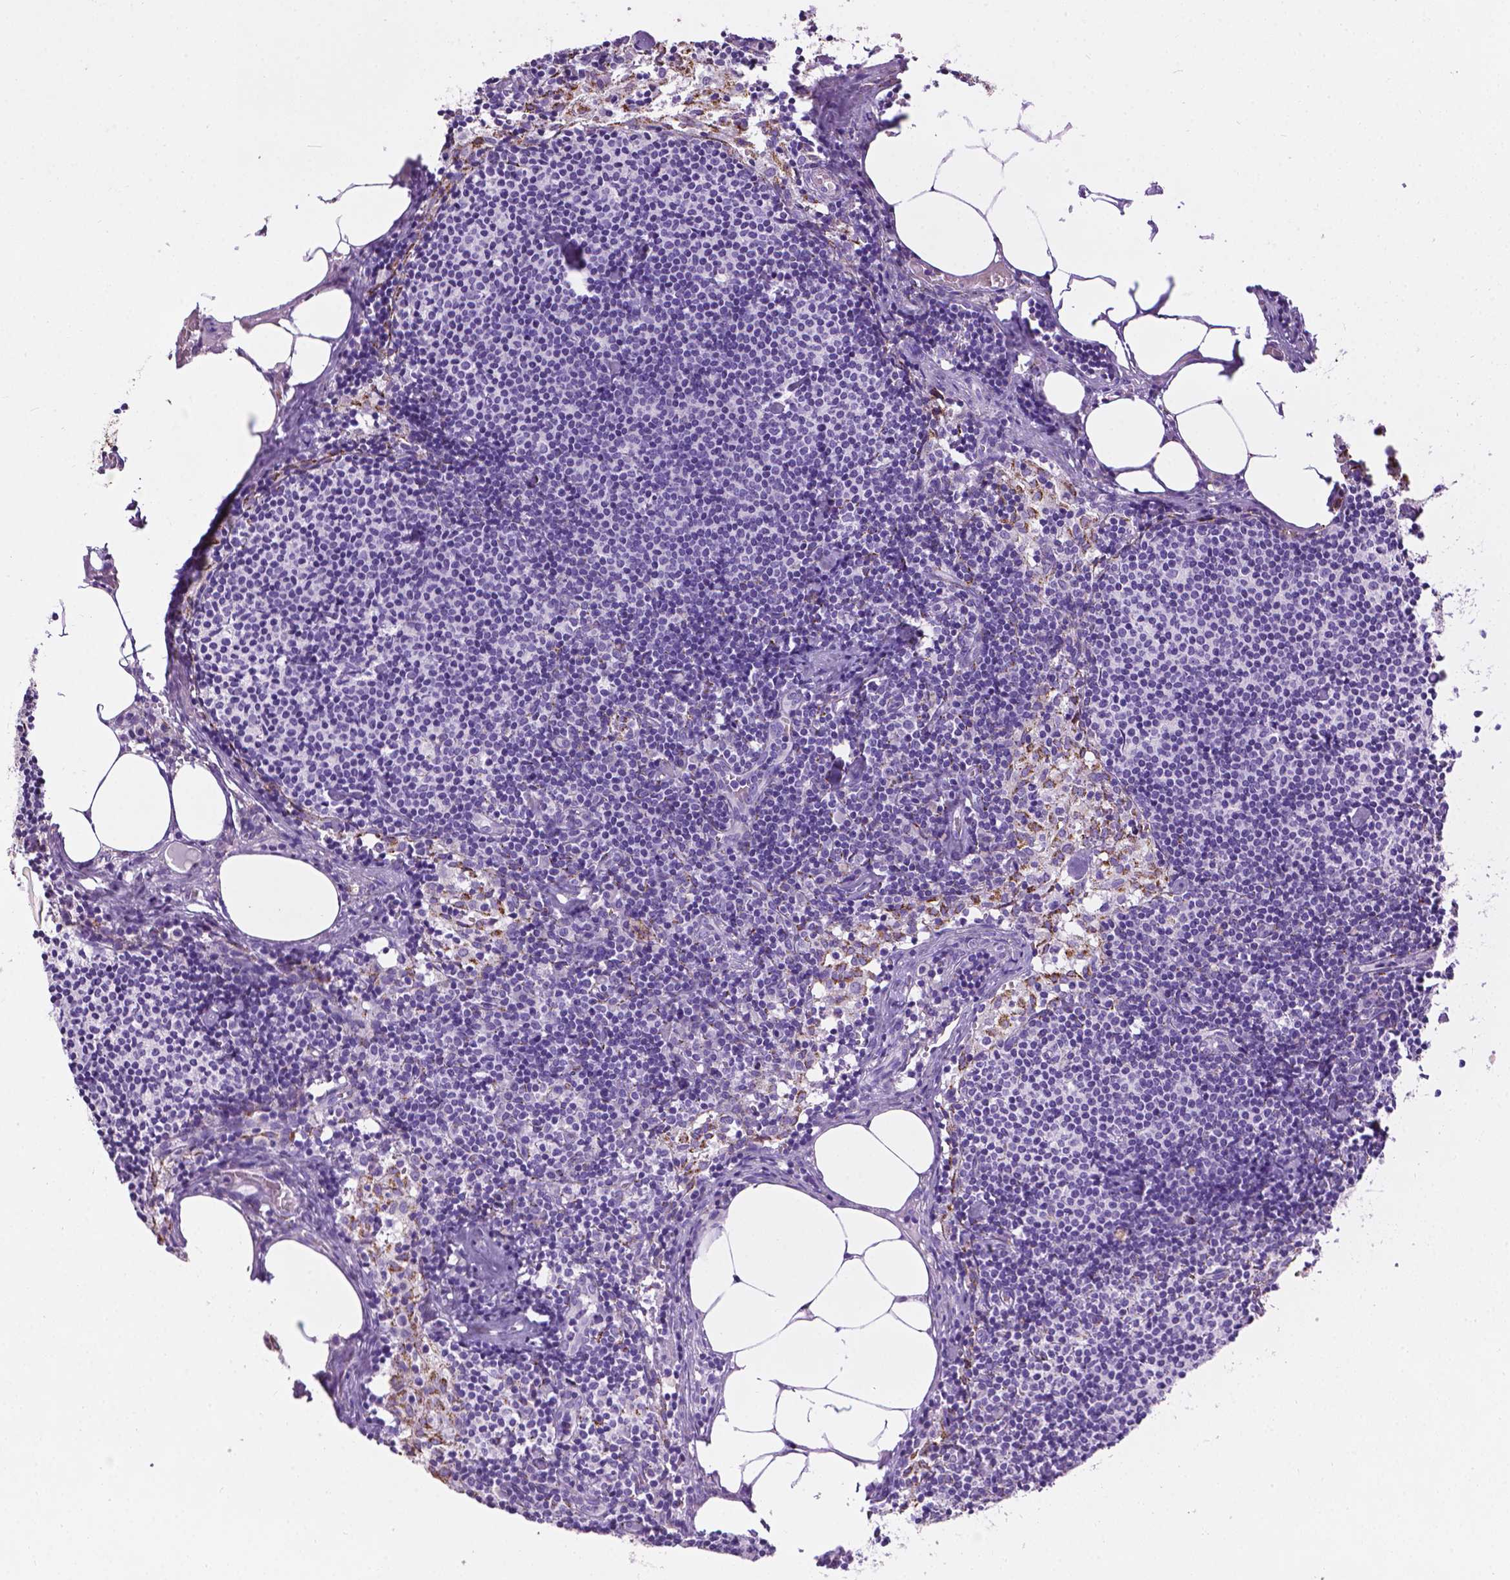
{"staining": {"intensity": "negative", "quantity": "none", "location": "none"}, "tissue": "lymph node", "cell_type": "Germinal center cells", "image_type": "normal", "snomed": [{"axis": "morphology", "description": "Normal tissue, NOS"}, {"axis": "topography", "description": "Lymph node"}], "caption": "Immunohistochemistry (IHC) micrograph of benign lymph node stained for a protein (brown), which shows no staining in germinal center cells.", "gene": "TMEM132E", "patient": {"sex": "female", "age": 69}}